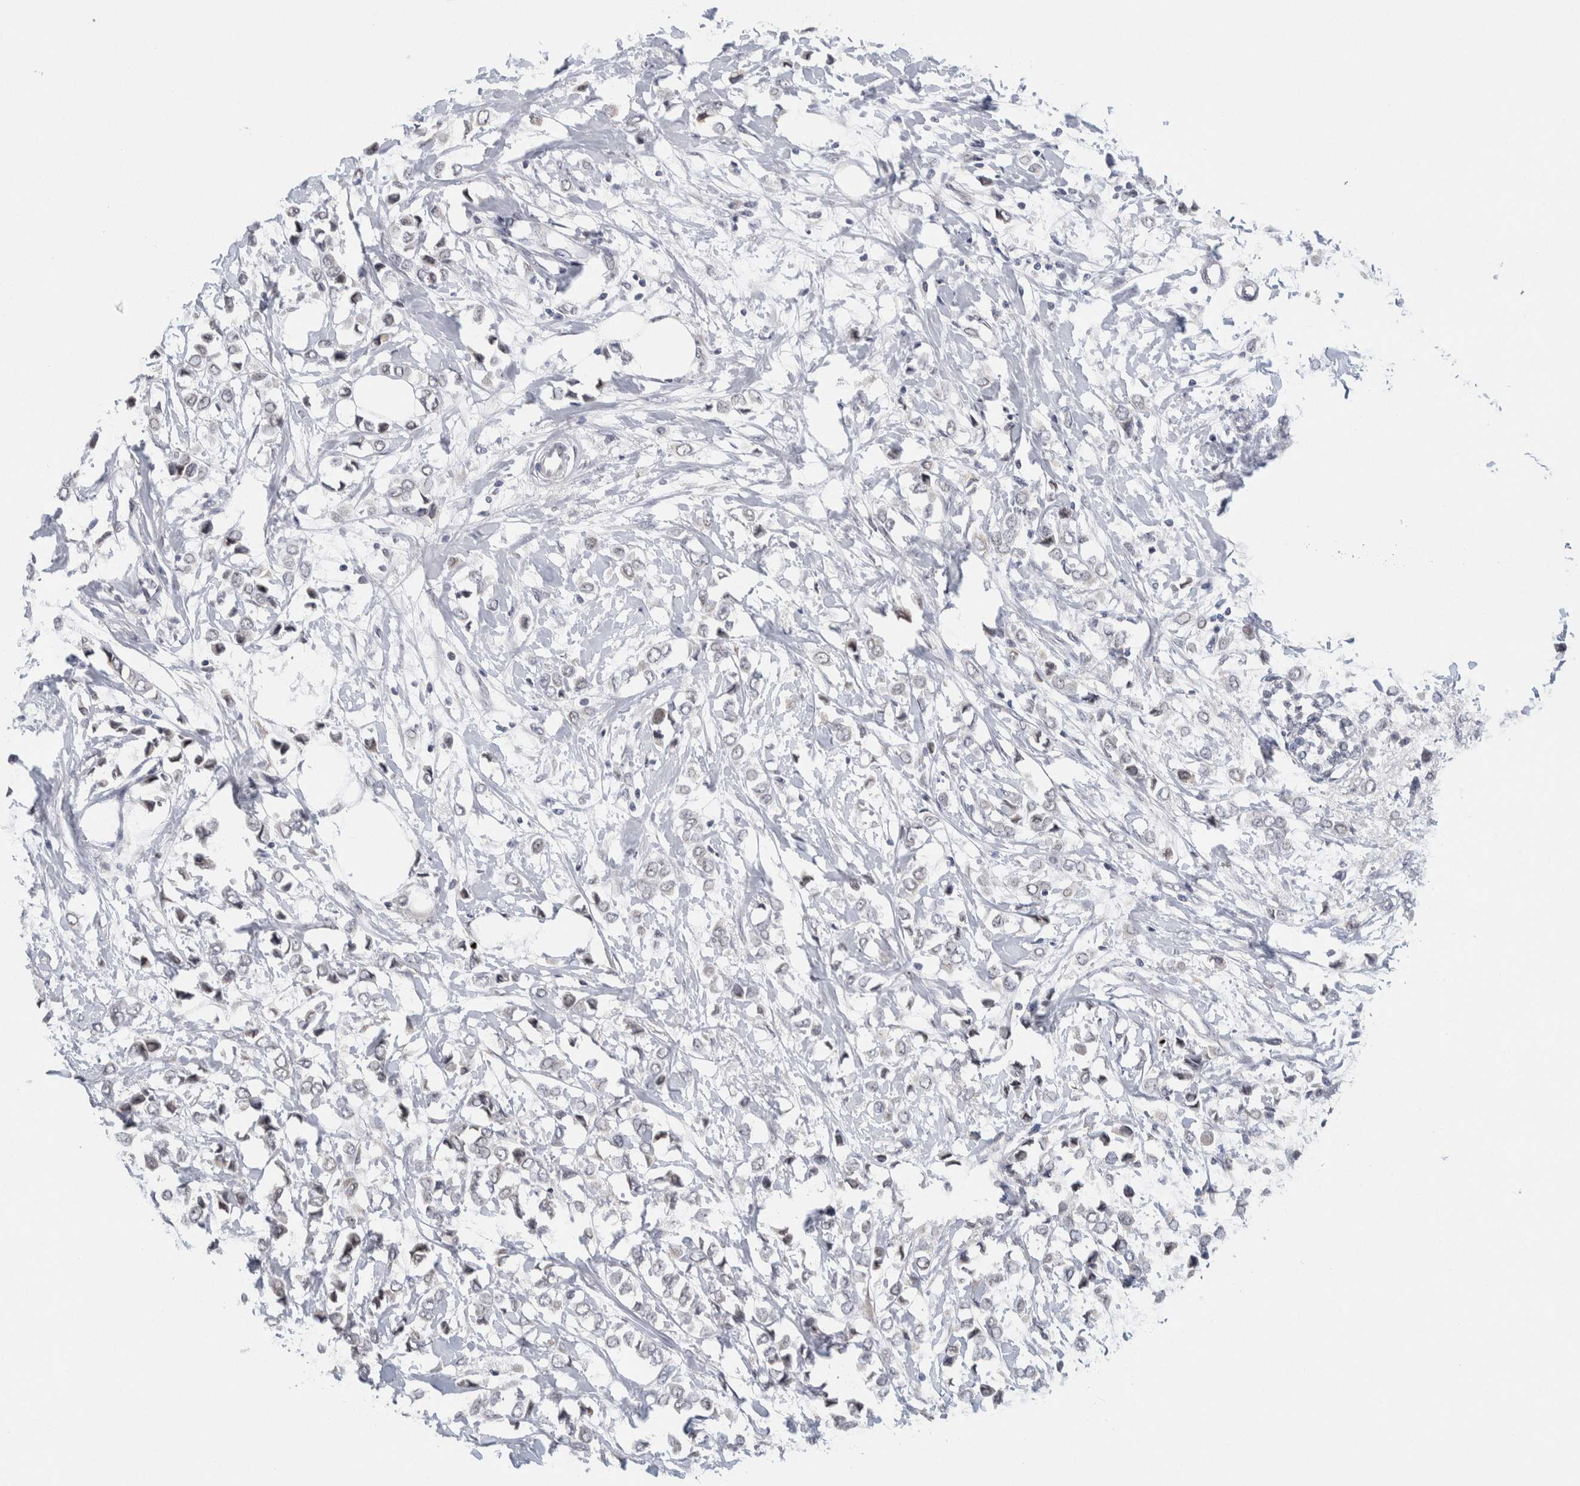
{"staining": {"intensity": "negative", "quantity": "none", "location": "none"}, "tissue": "breast cancer", "cell_type": "Tumor cells", "image_type": "cancer", "snomed": [{"axis": "morphology", "description": "Lobular carcinoma"}, {"axis": "topography", "description": "Breast"}], "caption": "This is a histopathology image of immunohistochemistry staining of lobular carcinoma (breast), which shows no positivity in tumor cells.", "gene": "NEUROD1", "patient": {"sex": "female", "age": 51}}